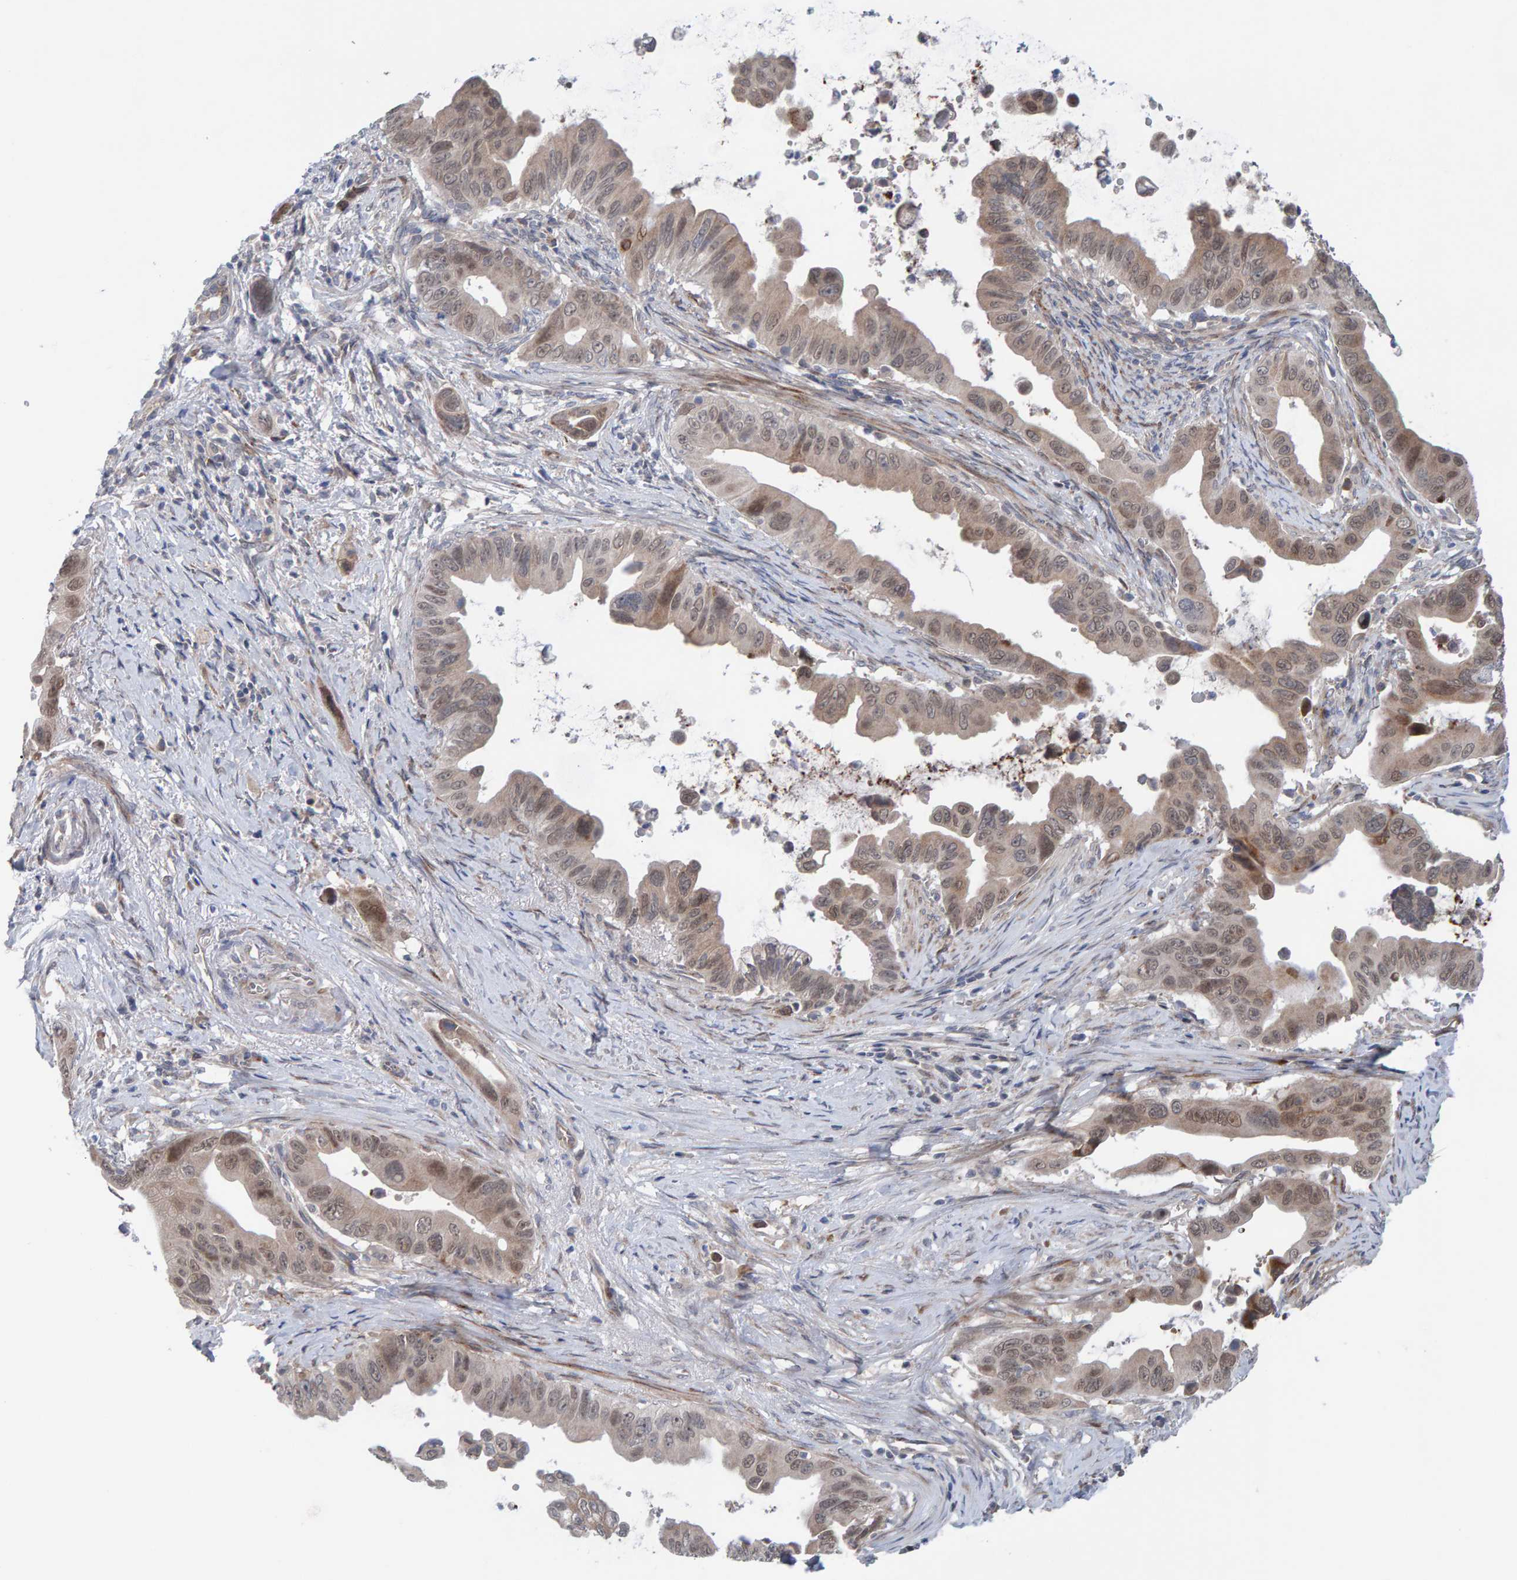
{"staining": {"intensity": "weak", "quantity": "25%-75%", "location": "cytoplasmic/membranous,nuclear"}, "tissue": "pancreatic cancer", "cell_type": "Tumor cells", "image_type": "cancer", "snomed": [{"axis": "morphology", "description": "Adenocarcinoma, NOS"}, {"axis": "topography", "description": "Pancreas"}], "caption": "A histopathology image of human adenocarcinoma (pancreatic) stained for a protein shows weak cytoplasmic/membranous and nuclear brown staining in tumor cells. The protein of interest is stained brown, and the nuclei are stained in blue (DAB IHC with brightfield microscopy, high magnification).", "gene": "MFSD6L", "patient": {"sex": "female", "age": 72}}